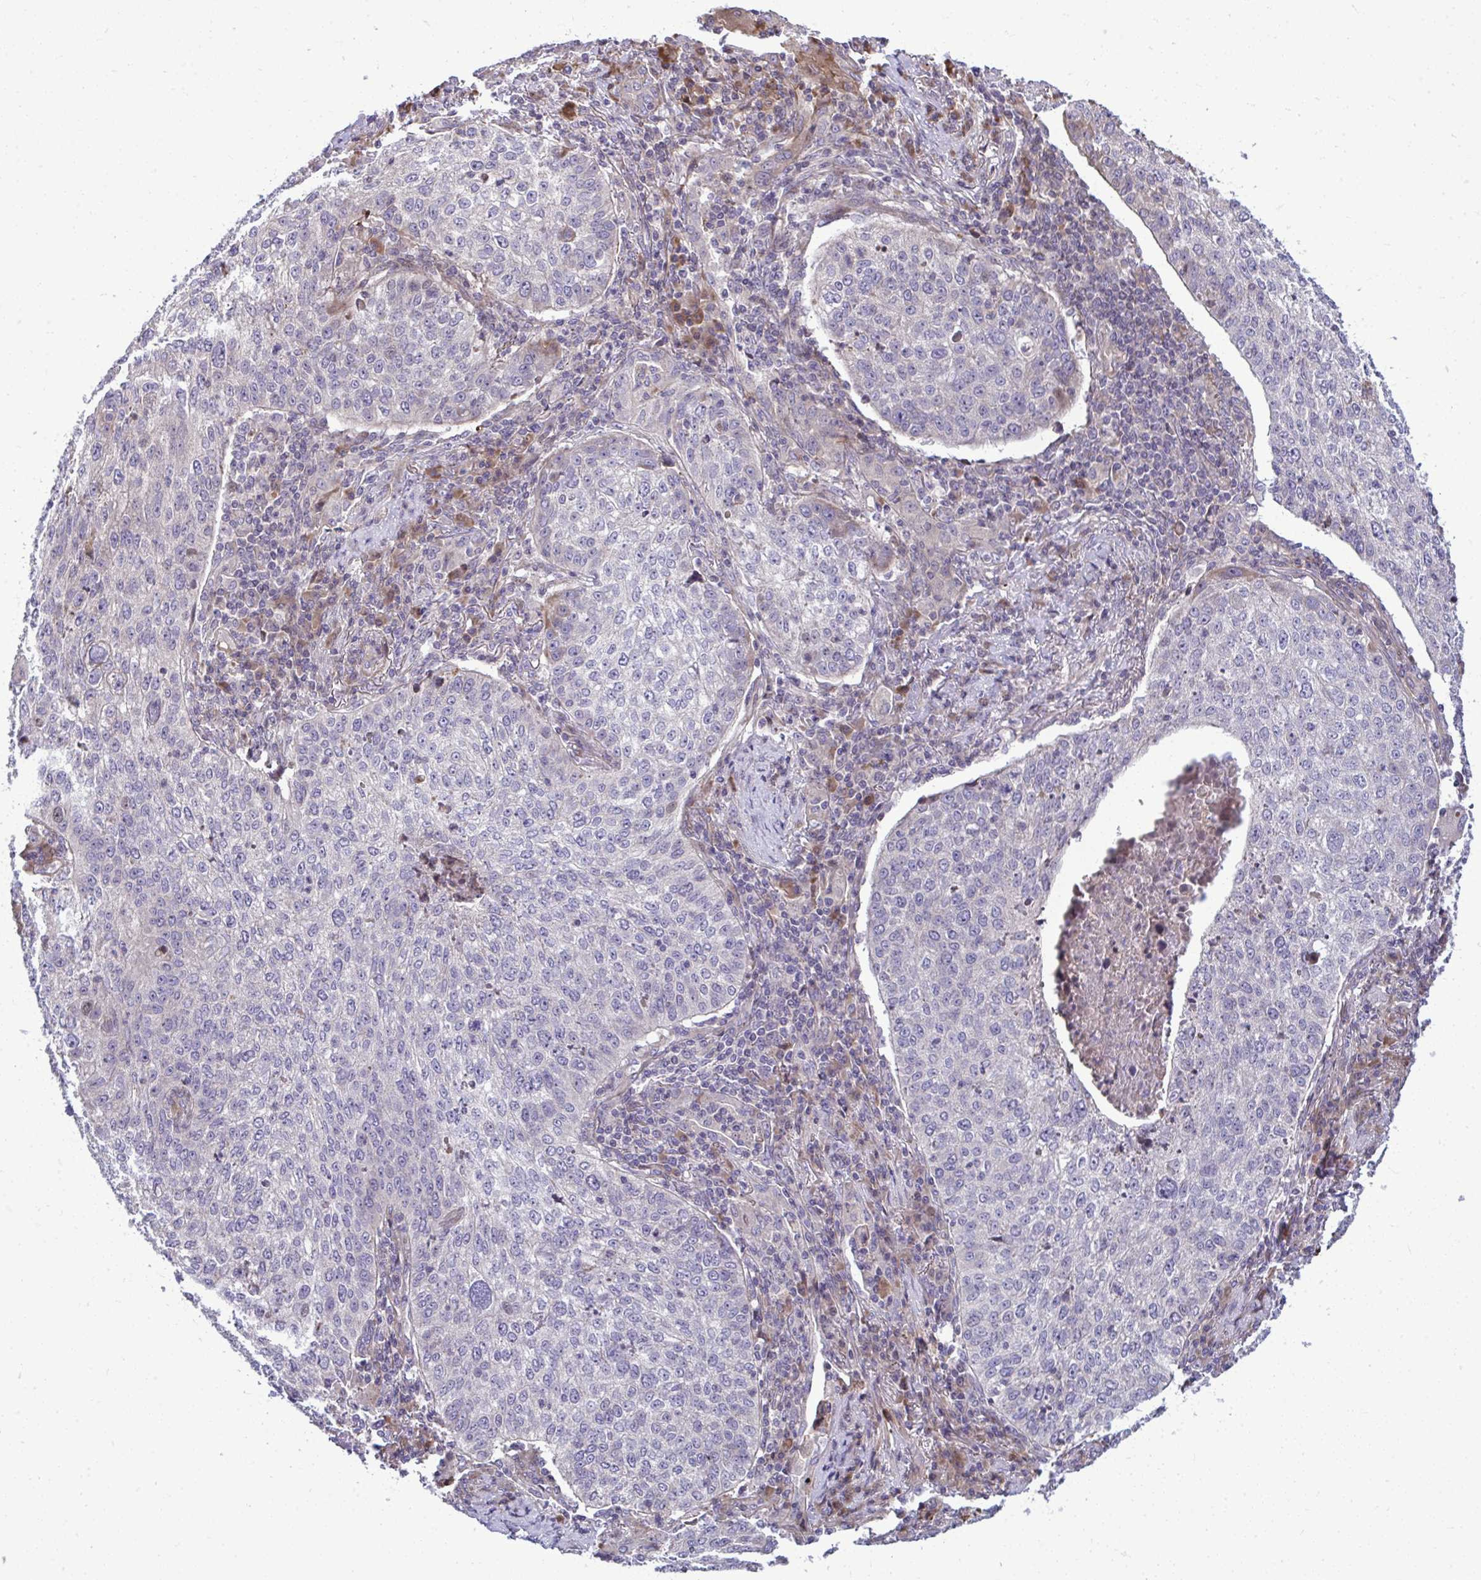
{"staining": {"intensity": "negative", "quantity": "none", "location": "none"}, "tissue": "lung cancer", "cell_type": "Tumor cells", "image_type": "cancer", "snomed": [{"axis": "morphology", "description": "Squamous cell carcinoma, NOS"}, {"axis": "topography", "description": "Lung"}], "caption": "Histopathology image shows no significant protein expression in tumor cells of squamous cell carcinoma (lung). Brightfield microscopy of IHC stained with DAB (3,3'-diaminobenzidine) (brown) and hematoxylin (blue), captured at high magnification.", "gene": "ZSCAN9", "patient": {"sex": "male", "age": 63}}